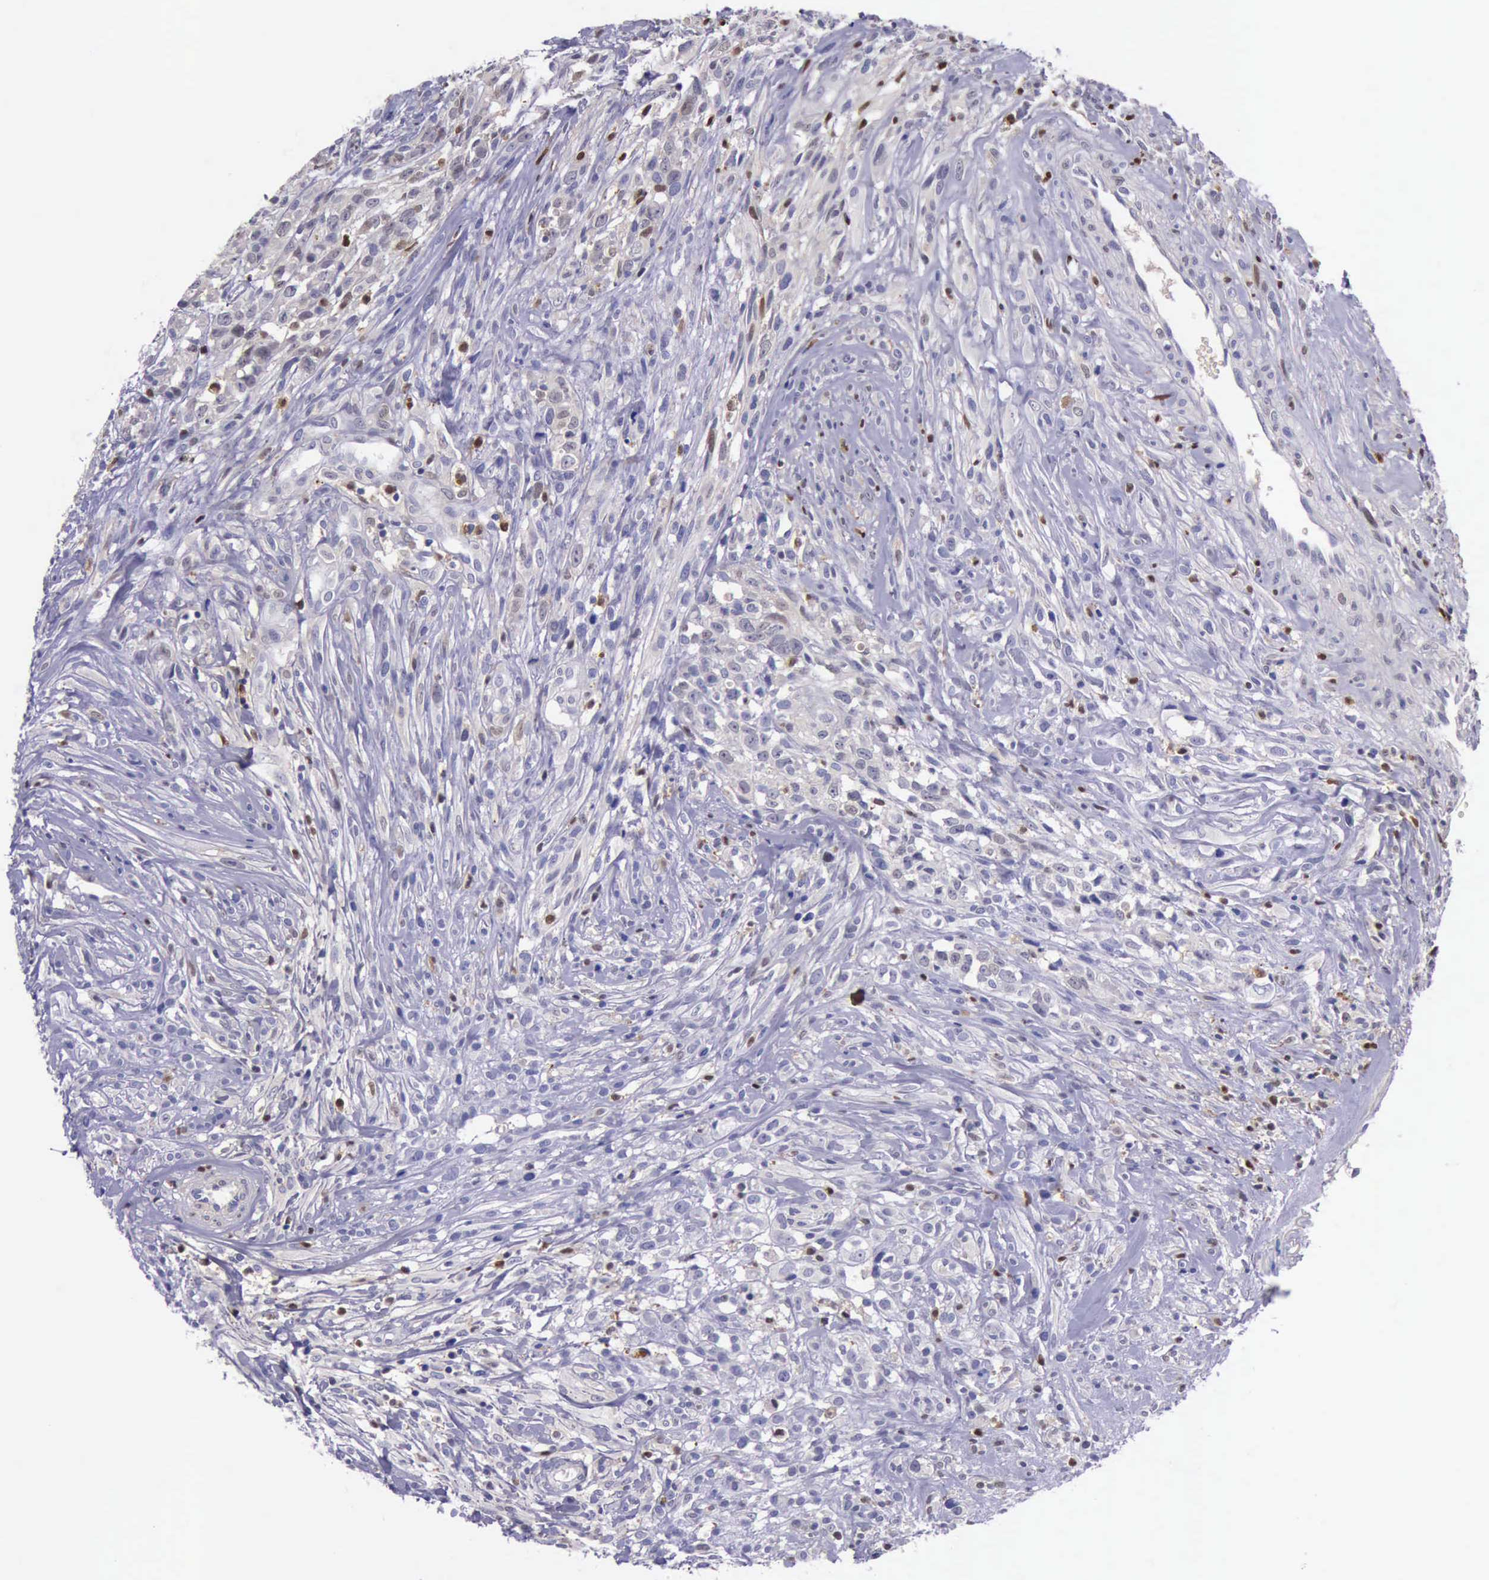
{"staining": {"intensity": "negative", "quantity": "none", "location": "none"}, "tissue": "glioma", "cell_type": "Tumor cells", "image_type": "cancer", "snomed": [{"axis": "morphology", "description": "Glioma, malignant, High grade"}, {"axis": "topography", "description": "Brain"}], "caption": "DAB (3,3'-diaminobenzidine) immunohistochemical staining of glioma shows no significant expression in tumor cells. Nuclei are stained in blue.", "gene": "TYMP", "patient": {"sex": "male", "age": 66}}